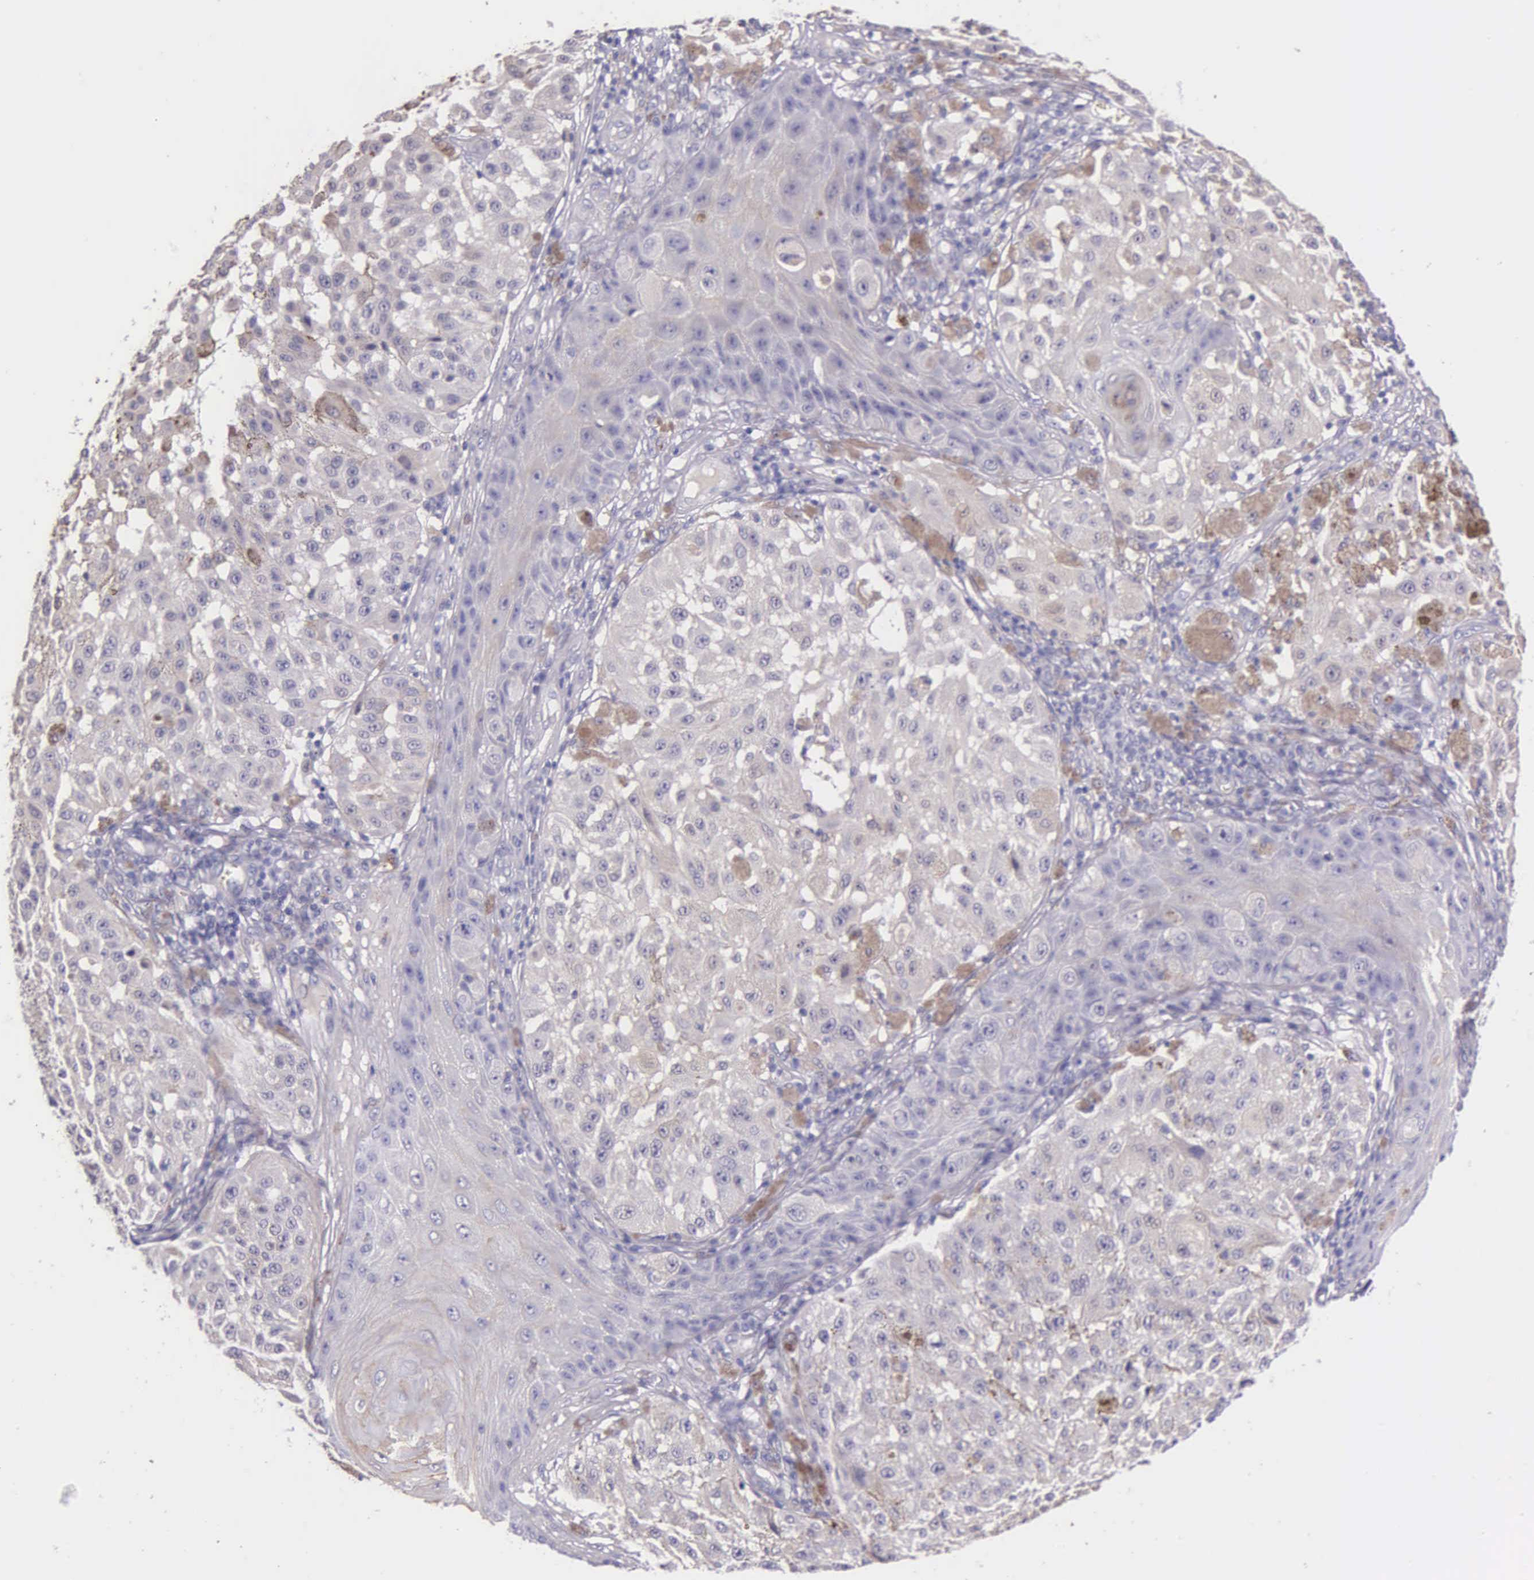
{"staining": {"intensity": "negative", "quantity": "none", "location": "none"}, "tissue": "melanoma", "cell_type": "Tumor cells", "image_type": "cancer", "snomed": [{"axis": "morphology", "description": "Malignant melanoma, NOS"}, {"axis": "topography", "description": "Skin"}], "caption": "There is no significant expression in tumor cells of malignant melanoma. (DAB IHC with hematoxylin counter stain).", "gene": "THSD7A", "patient": {"sex": "female", "age": 64}}